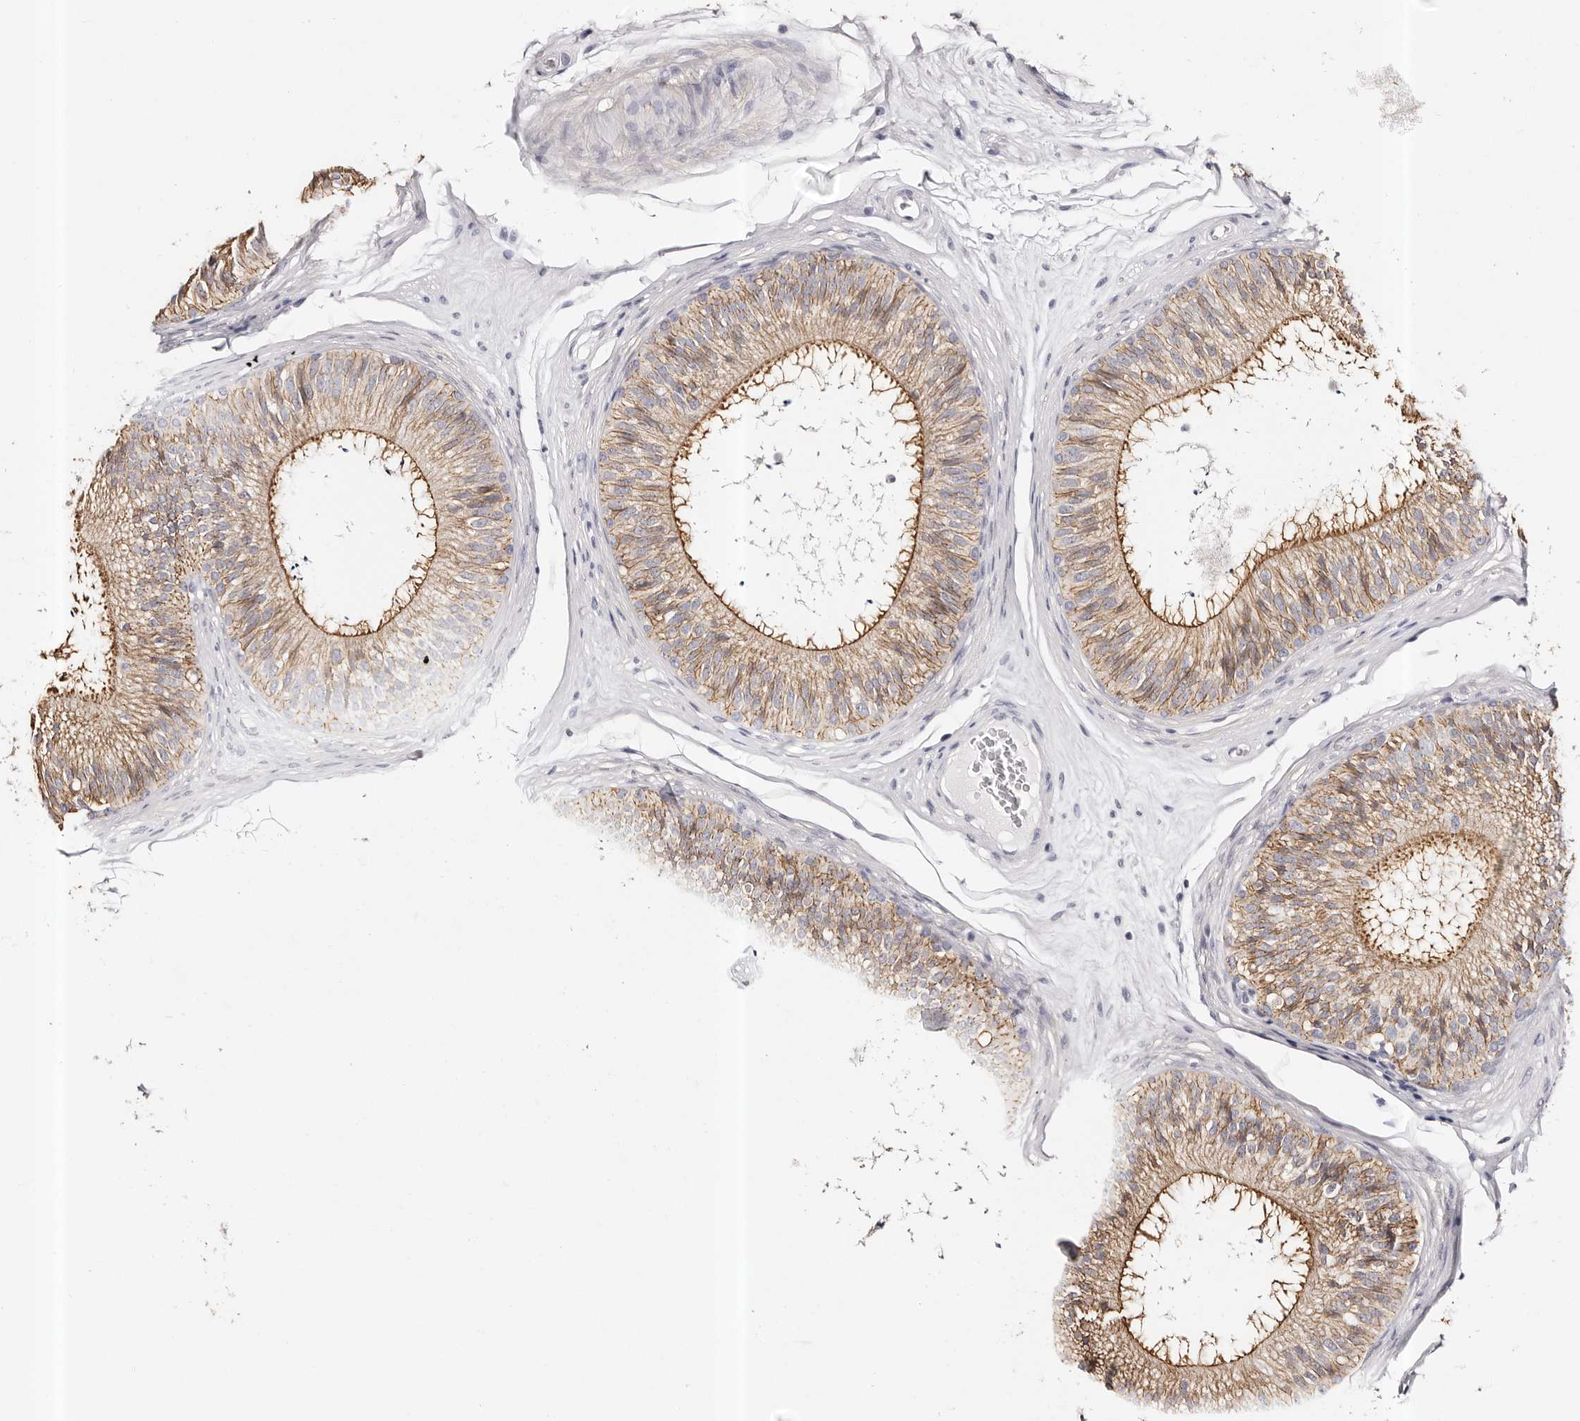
{"staining": {"intensity": "moderate", "quantity": ">75%", "location": "cytoplasmic/membranous"}, "tissue": "epididymis", "cell_type": "Glandular cells", "image_type": "normal", "snomed": [{"axis": "morphology", "description": "Normal tissue, NOS"}, {"axis": "topography", "description": "Epididymis"}], "caption": "Protein expression analysis of unremarkable epididymis exhibits moderate cytoplasmic/membranous positivity in approximately >75% of glandular cells.", "gene": "ROM1", "patient": {"sex": "male", "age": 29}}